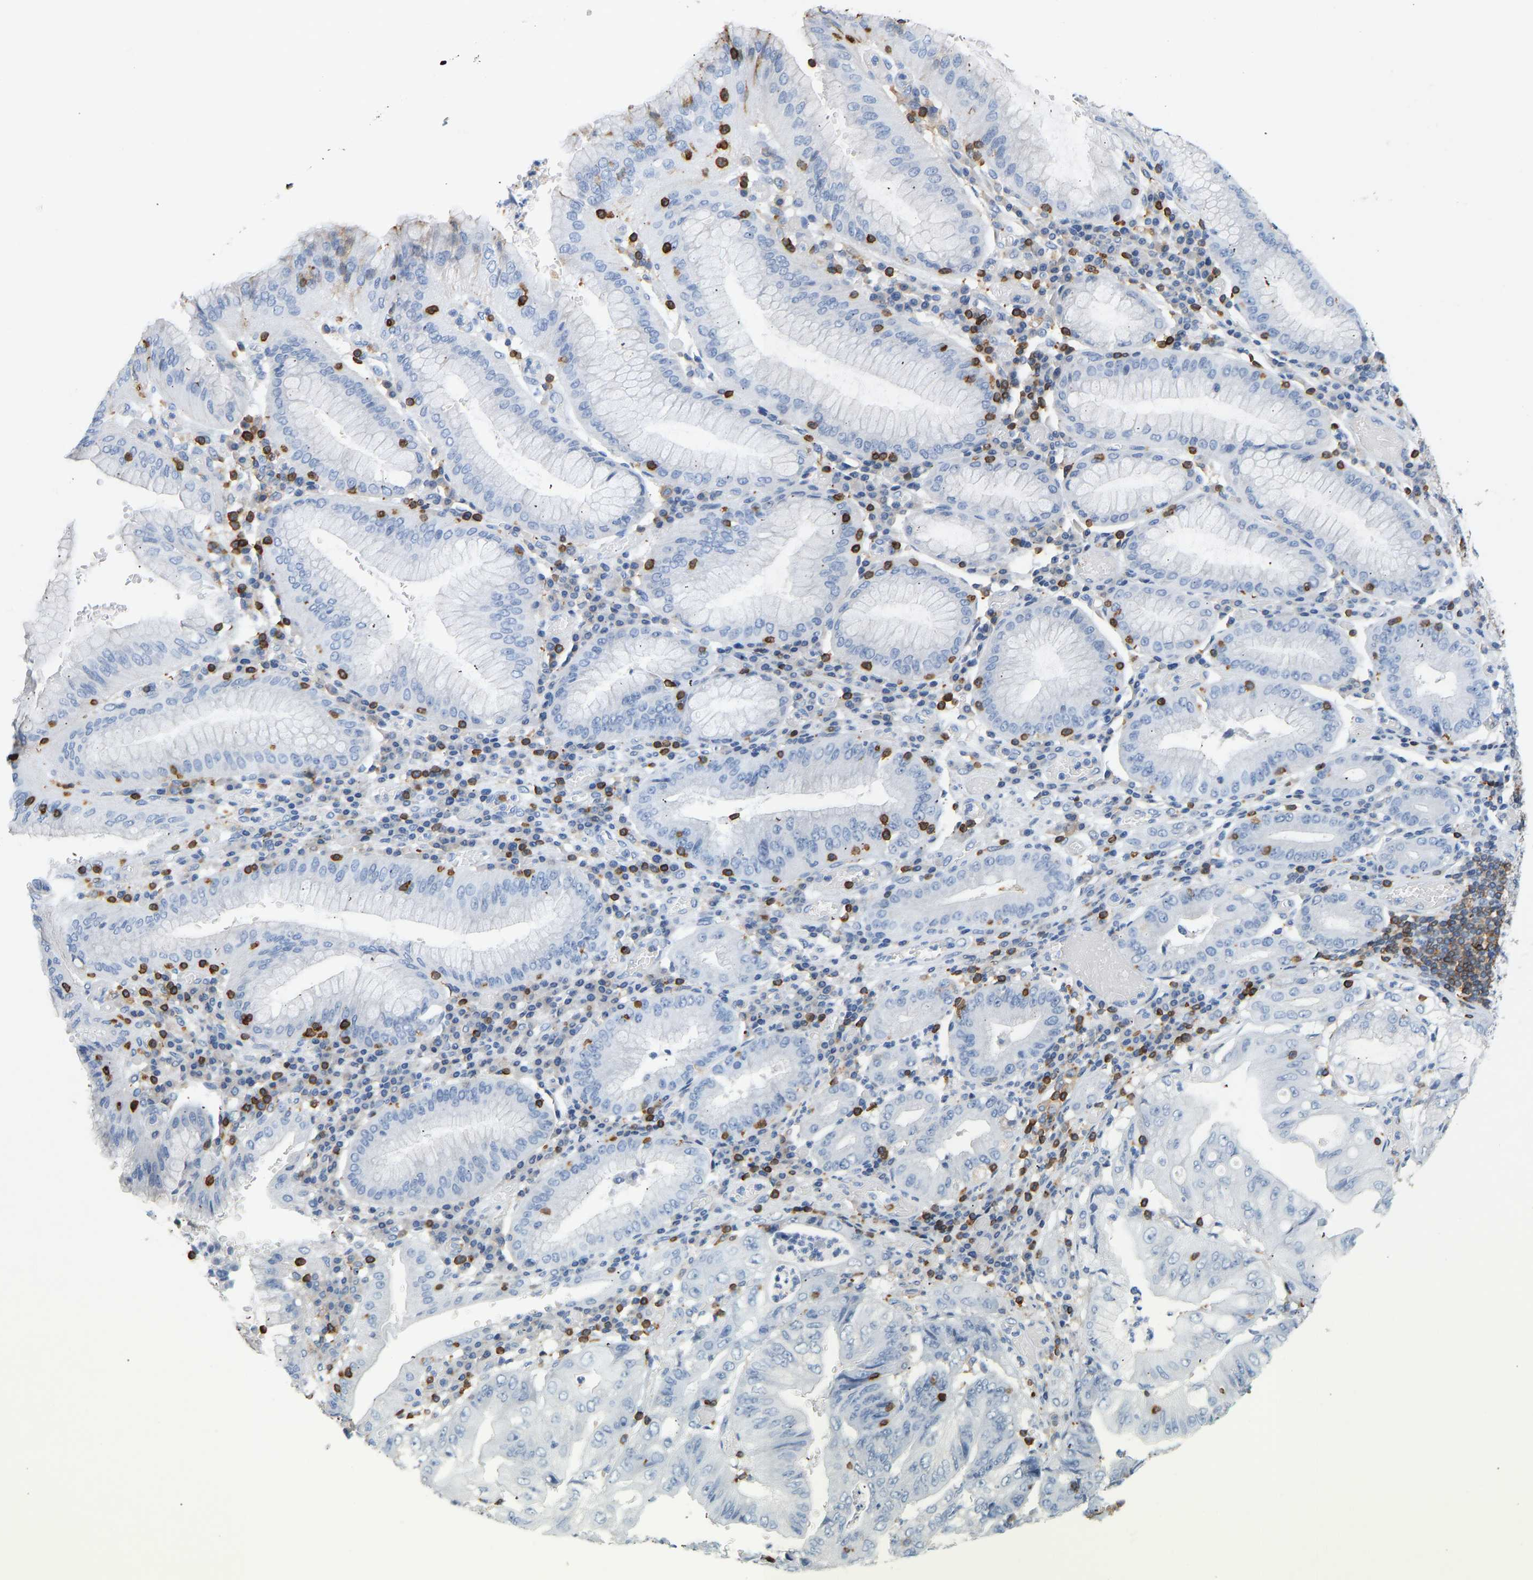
{"staining": {"intensity": "negative", "quantity": "none", "location": "none"}, "tissue": "stomach cancer", "cell_type": "Tumor cells", "image_type": "cancer", "snomed": [{"axis": "morphology", "description": "Adenocarcinoma, NOS"}, {"axis": "topography", "description": "Stomach"}], "caption": "IHC histopathology image of neoplastic tissue: human stomach cancer (adenocarcinoma) stained with DAB exhibits no significant protein positivity in tumor cells.", "gene": "EVL", "patient": {"sex": "female", "age": 73}}